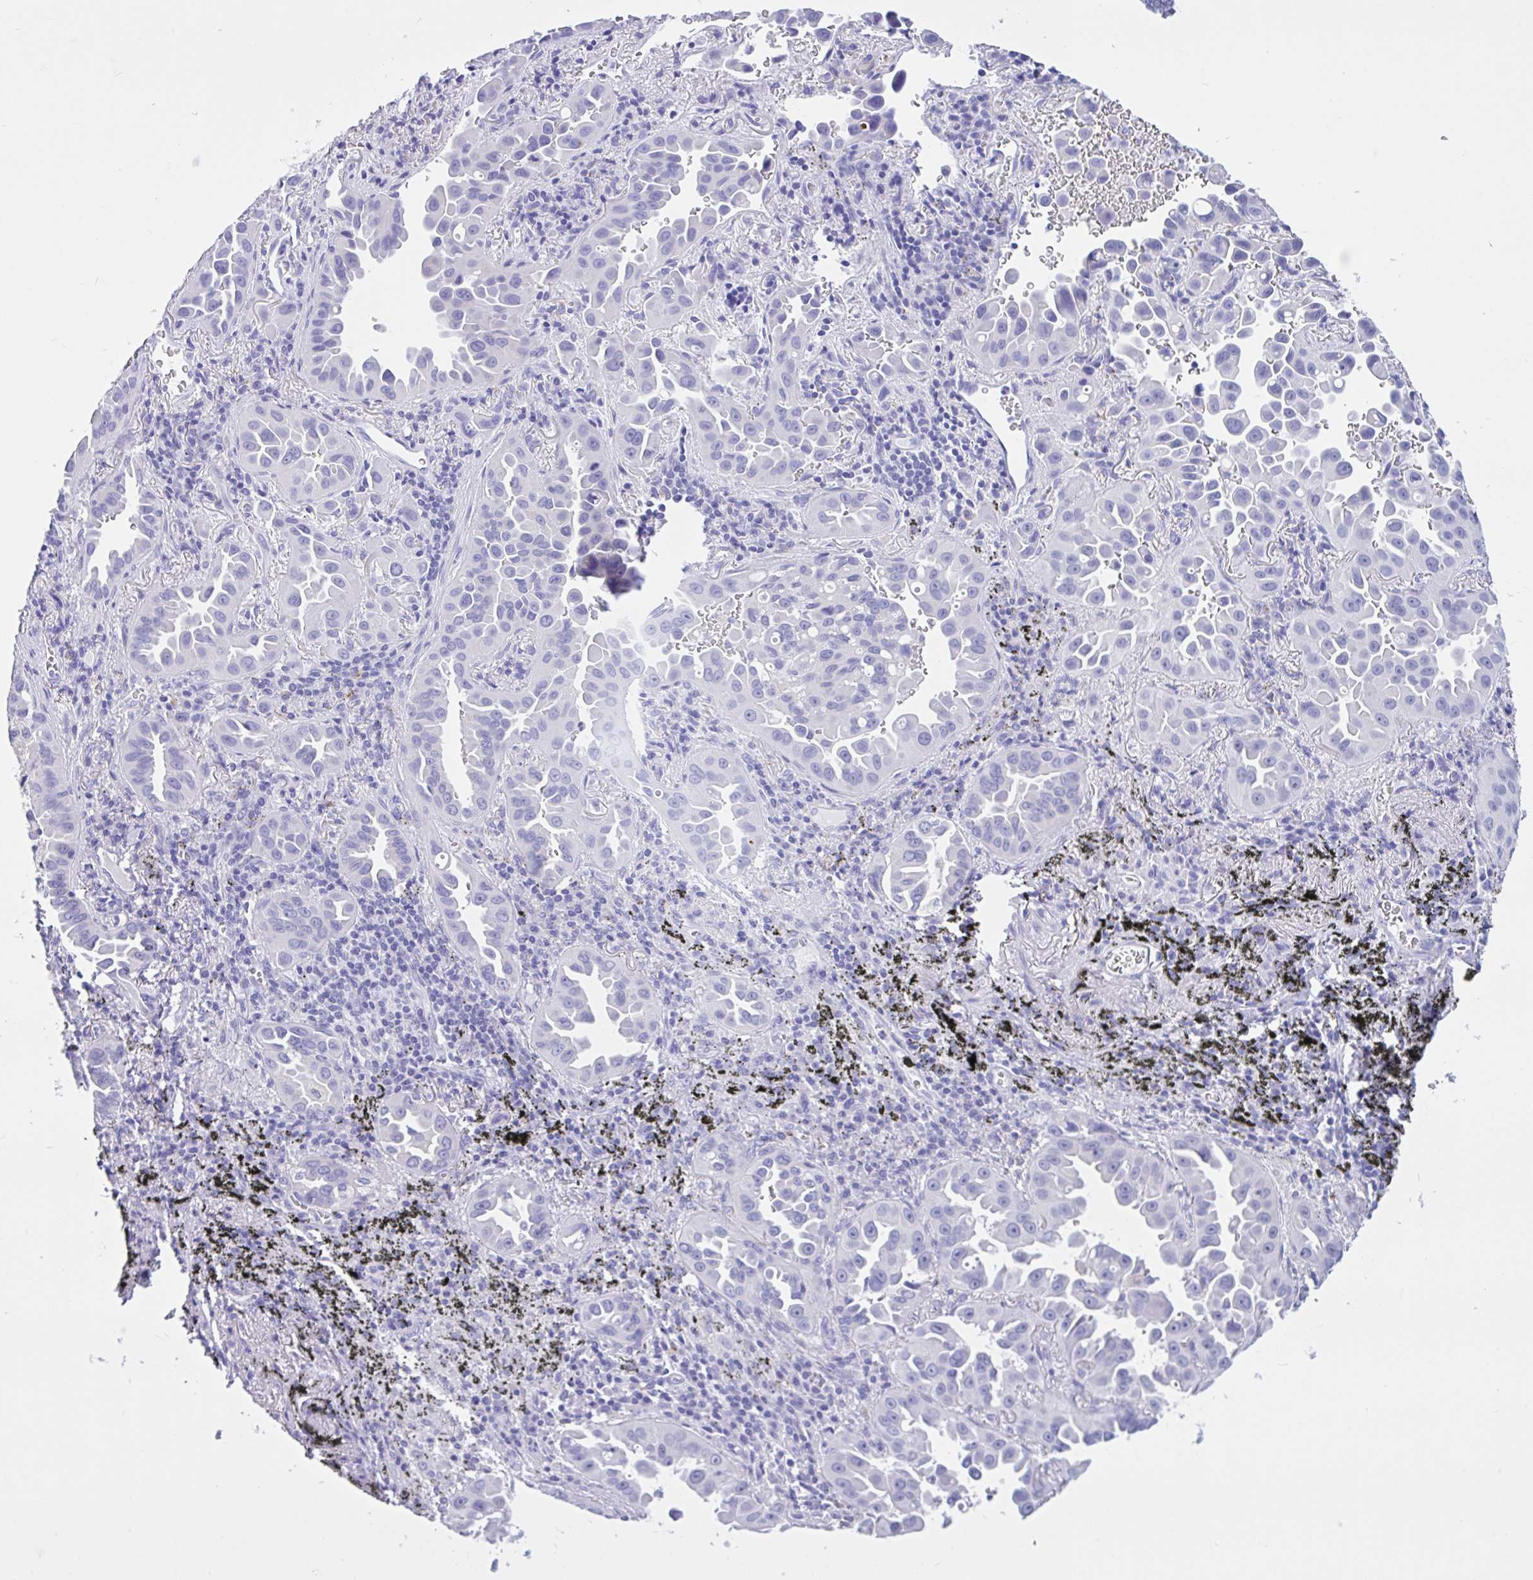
{"staining": {"intensity": "negative", "quantity": "none", "location": "none"}, "tissue": "lung cancer", "cell_type": "Tumor cells", "image_type": "cancer", "snomed": [{"axis": "morphology", "description": "Adenocarcinoma, NOS"}, {"axis": "topography", "description": "Lung"}], "caption": "The image reveals no staining of tumor cells in lung adenocarcinoma.", "gene": "OR4N4", "patient": {"sex": "male", "age": 68}}